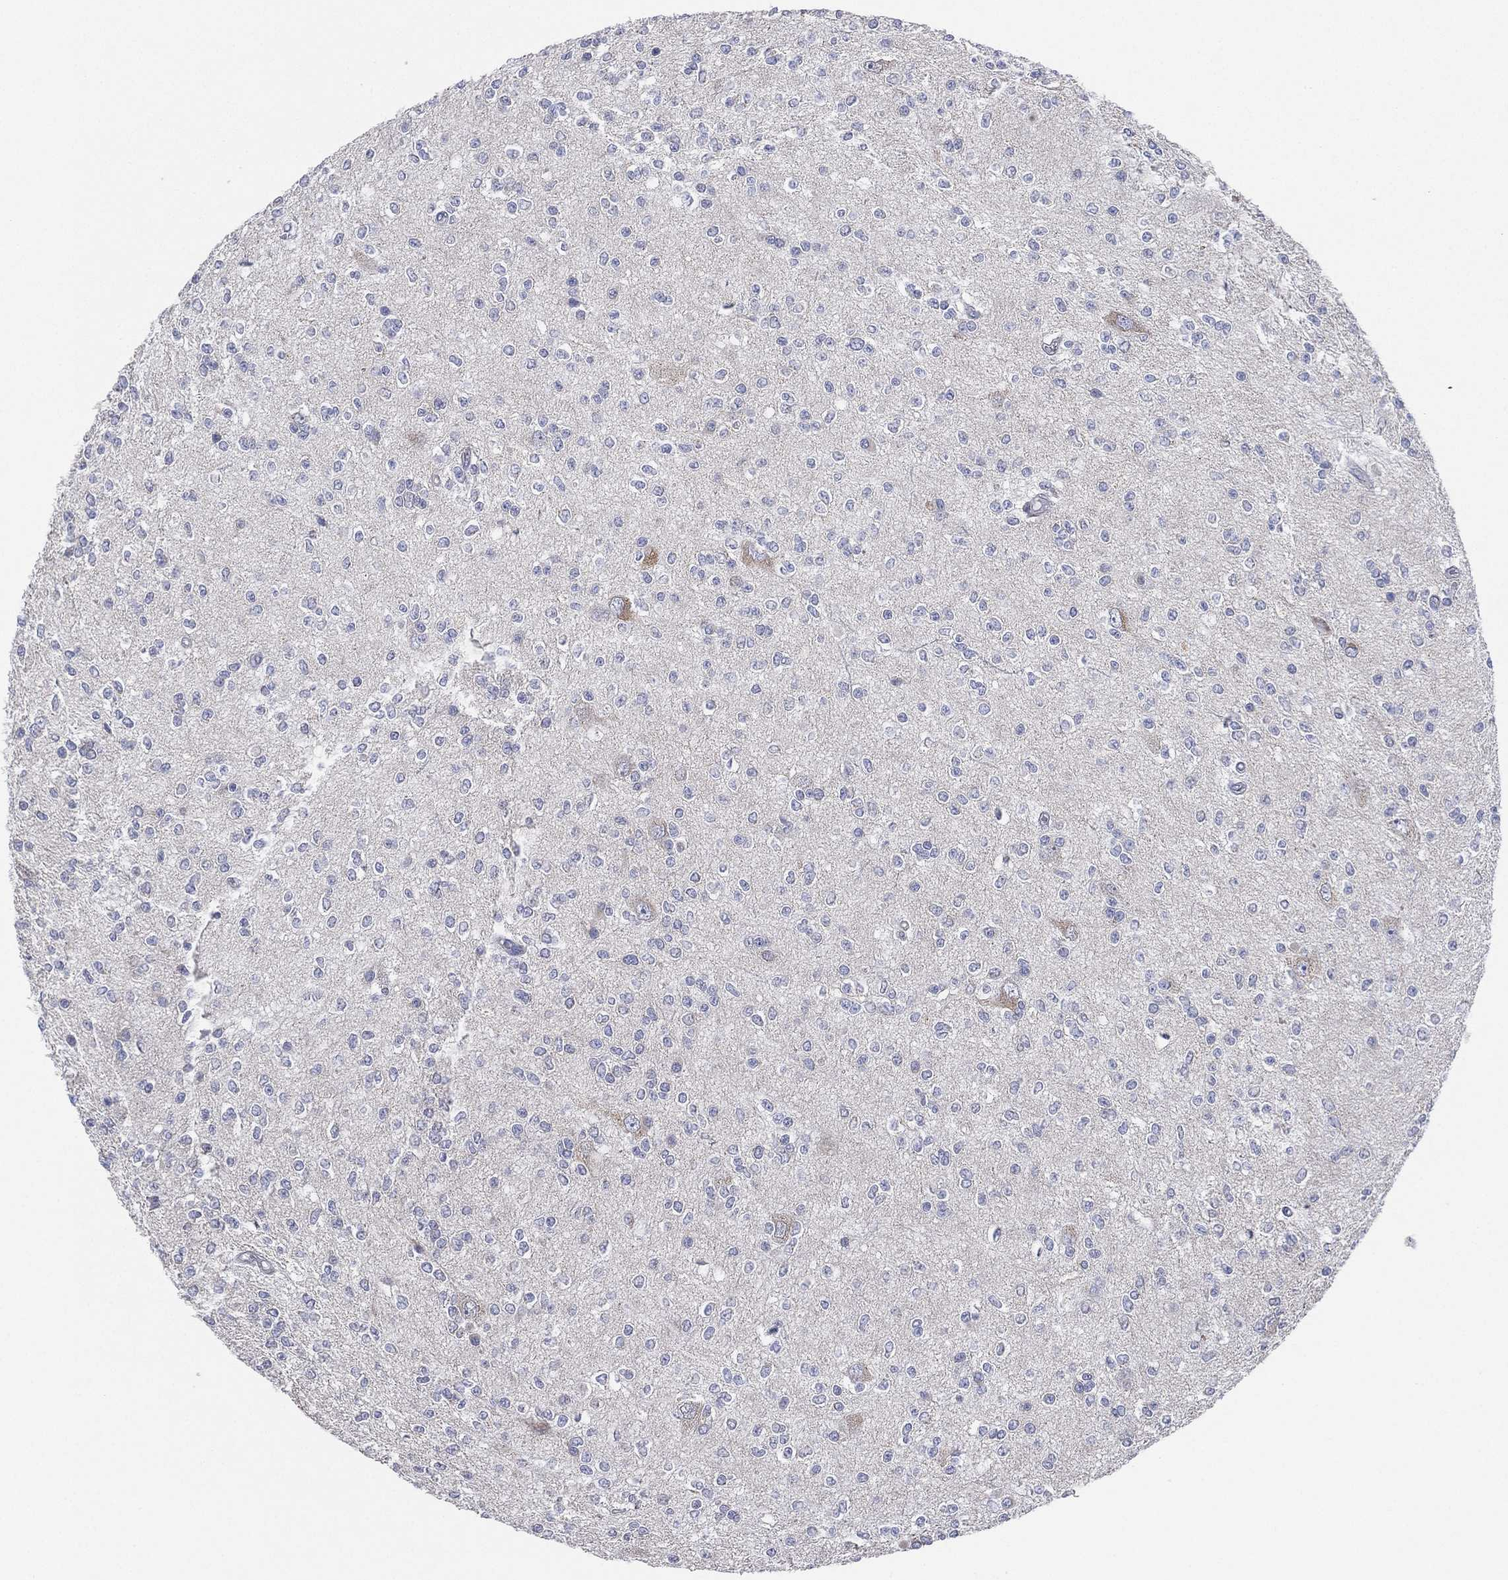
{"staining": {"intensity": "negative", "quantity": "none", "location": "none"}, "tissue": "glioma", "cell_type": "Tumor cells", "image_type": "cancer", "snomed": [{"axis": "morphology", "description": "Glioma, malignant, Low grade"}, {"axis": "topography", "description": "Brain"}], "caption": "The micrograph exhibits no staining of tumor cells in glioma.", "gene": "ATP8A2", "patient": {"sex": "male", "age": 67}}